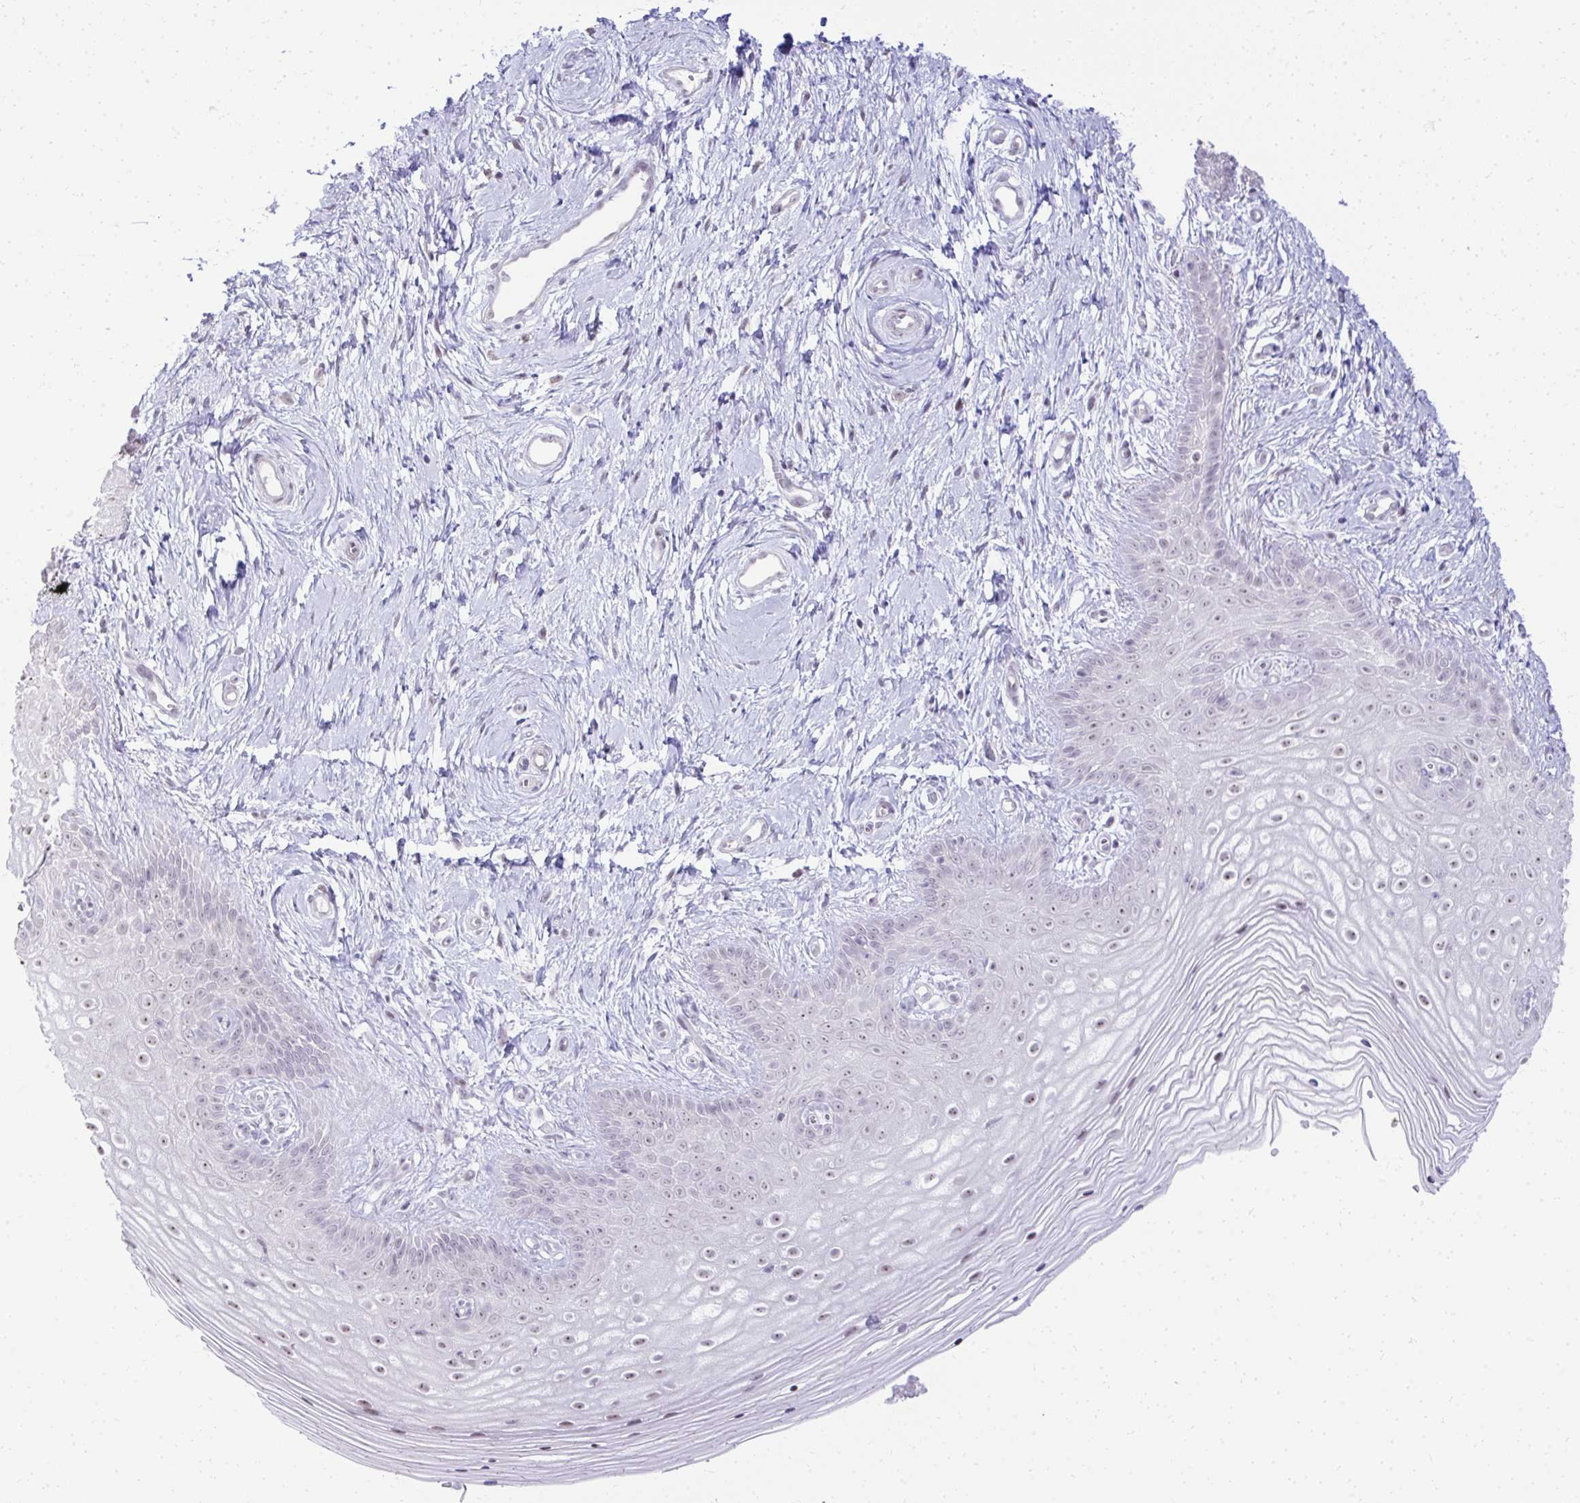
{"staining": {"intensity": "weak", "quantity": "25%-75%", "location": "nuclear"}, "tissue": "vagina", "cell_type": "Squamous epithelial cells", "image_type": "normal", "snomed": [{"axis": "morphology", "description": "Normal tissue, NOS"}, {"axis": "topography", "description": "Vagina"}], "caption": "Brown immunohistochemical staining in unremarkable human vagina demonstrates weak nuclear staining in about 25%-75% of squamous epithelial cells. The protein of interest is shown in brown color, while the nuclei are stained blue.", "gene": "EID3", "patient": {"sex": "female", "age": 38}}